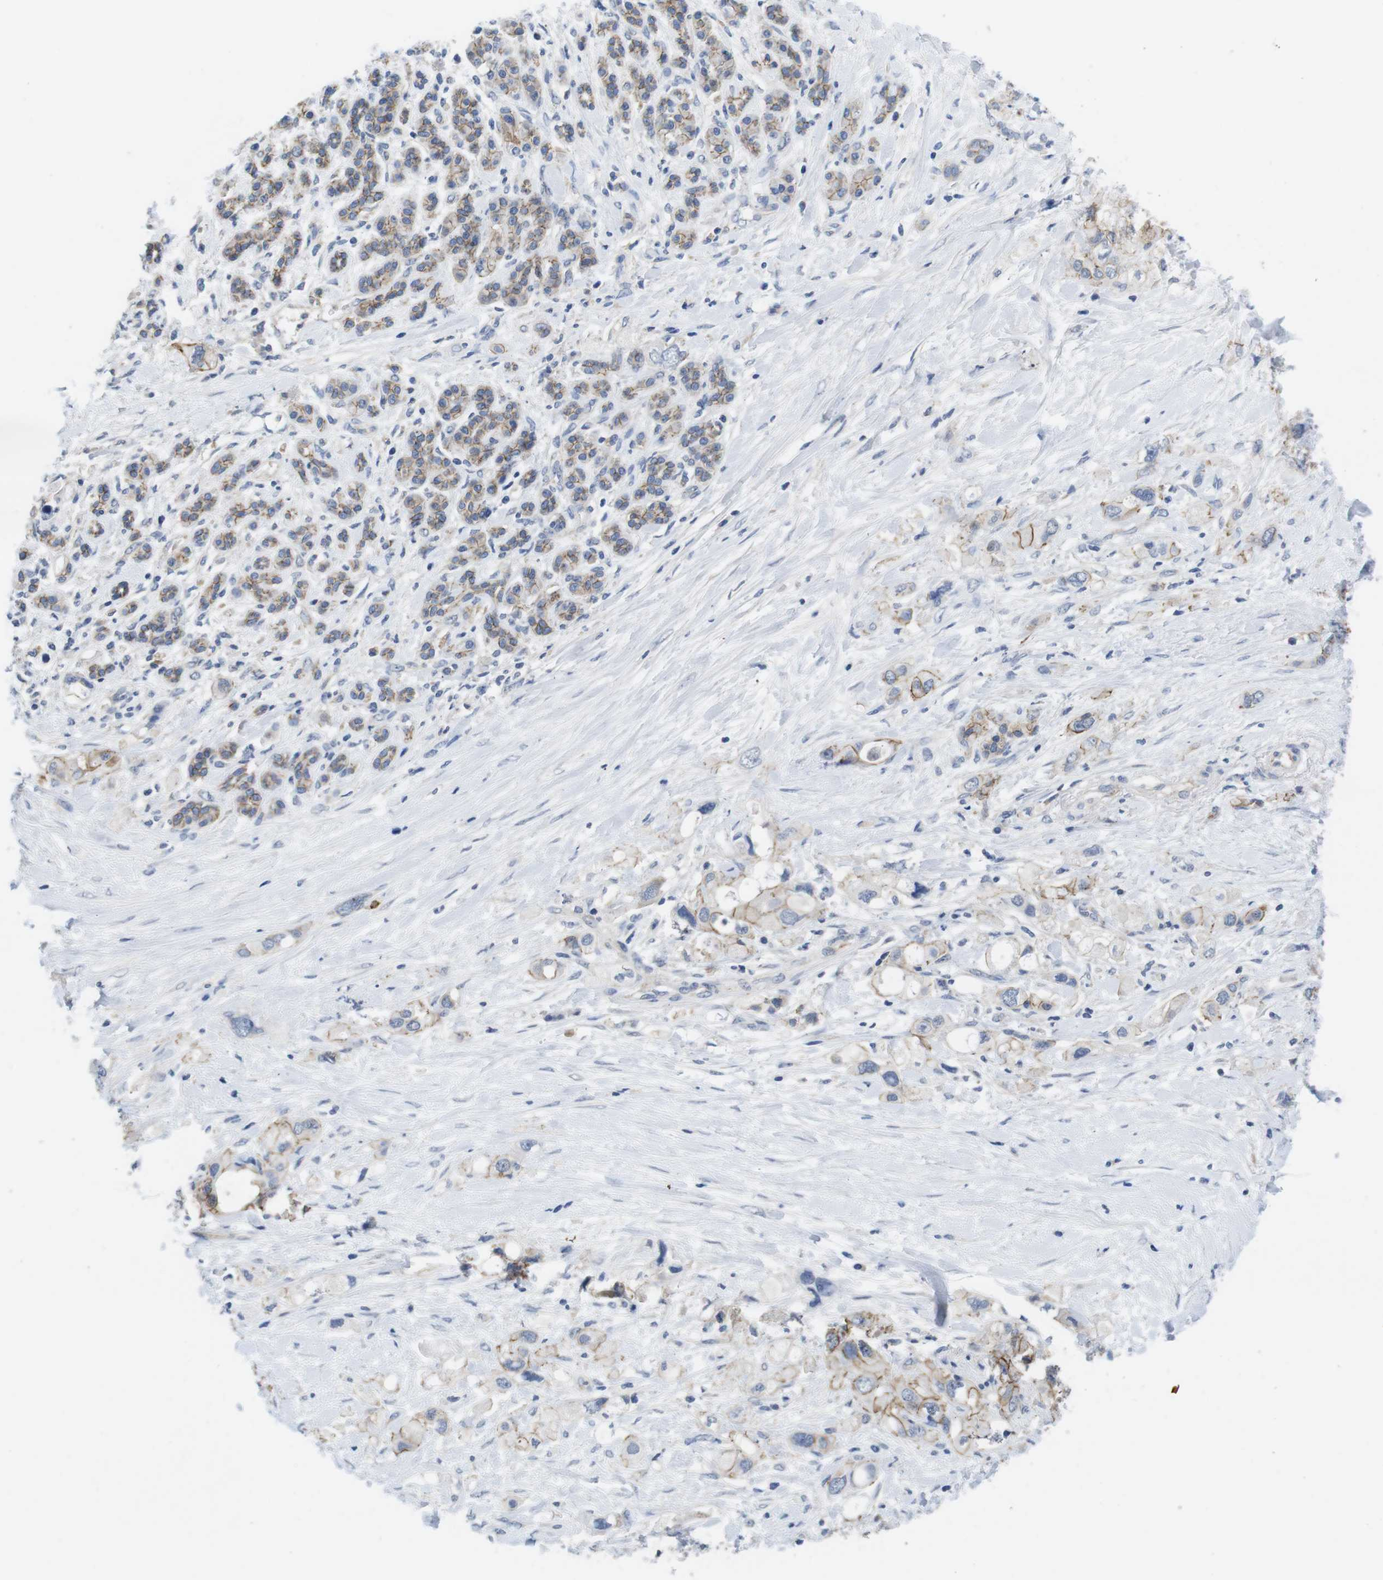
{"staining": {"intensity": "moderate", "quantity": "25%-75%", "location": "cytoplasmic/membranous"}, "tissue": "pancreatic cancer", "cell_type": "Tumor cells", "image_type": "cancer", "snomed": [{"axis": "morphology", "description": "Adenocarcinoma, NOS"}, {"axis": "topography", "description": "Pancreas"}], "caption": "About 25%-75% of tumor cells in pancreatic cancer (adenocarcinoma) demonstrate moderate cytoplasmic/membranous protein positivity as visualized by brown immunohistochemical staining.", "gene": "SCRIB", "patient": {"sex": "female", "age": 56}}